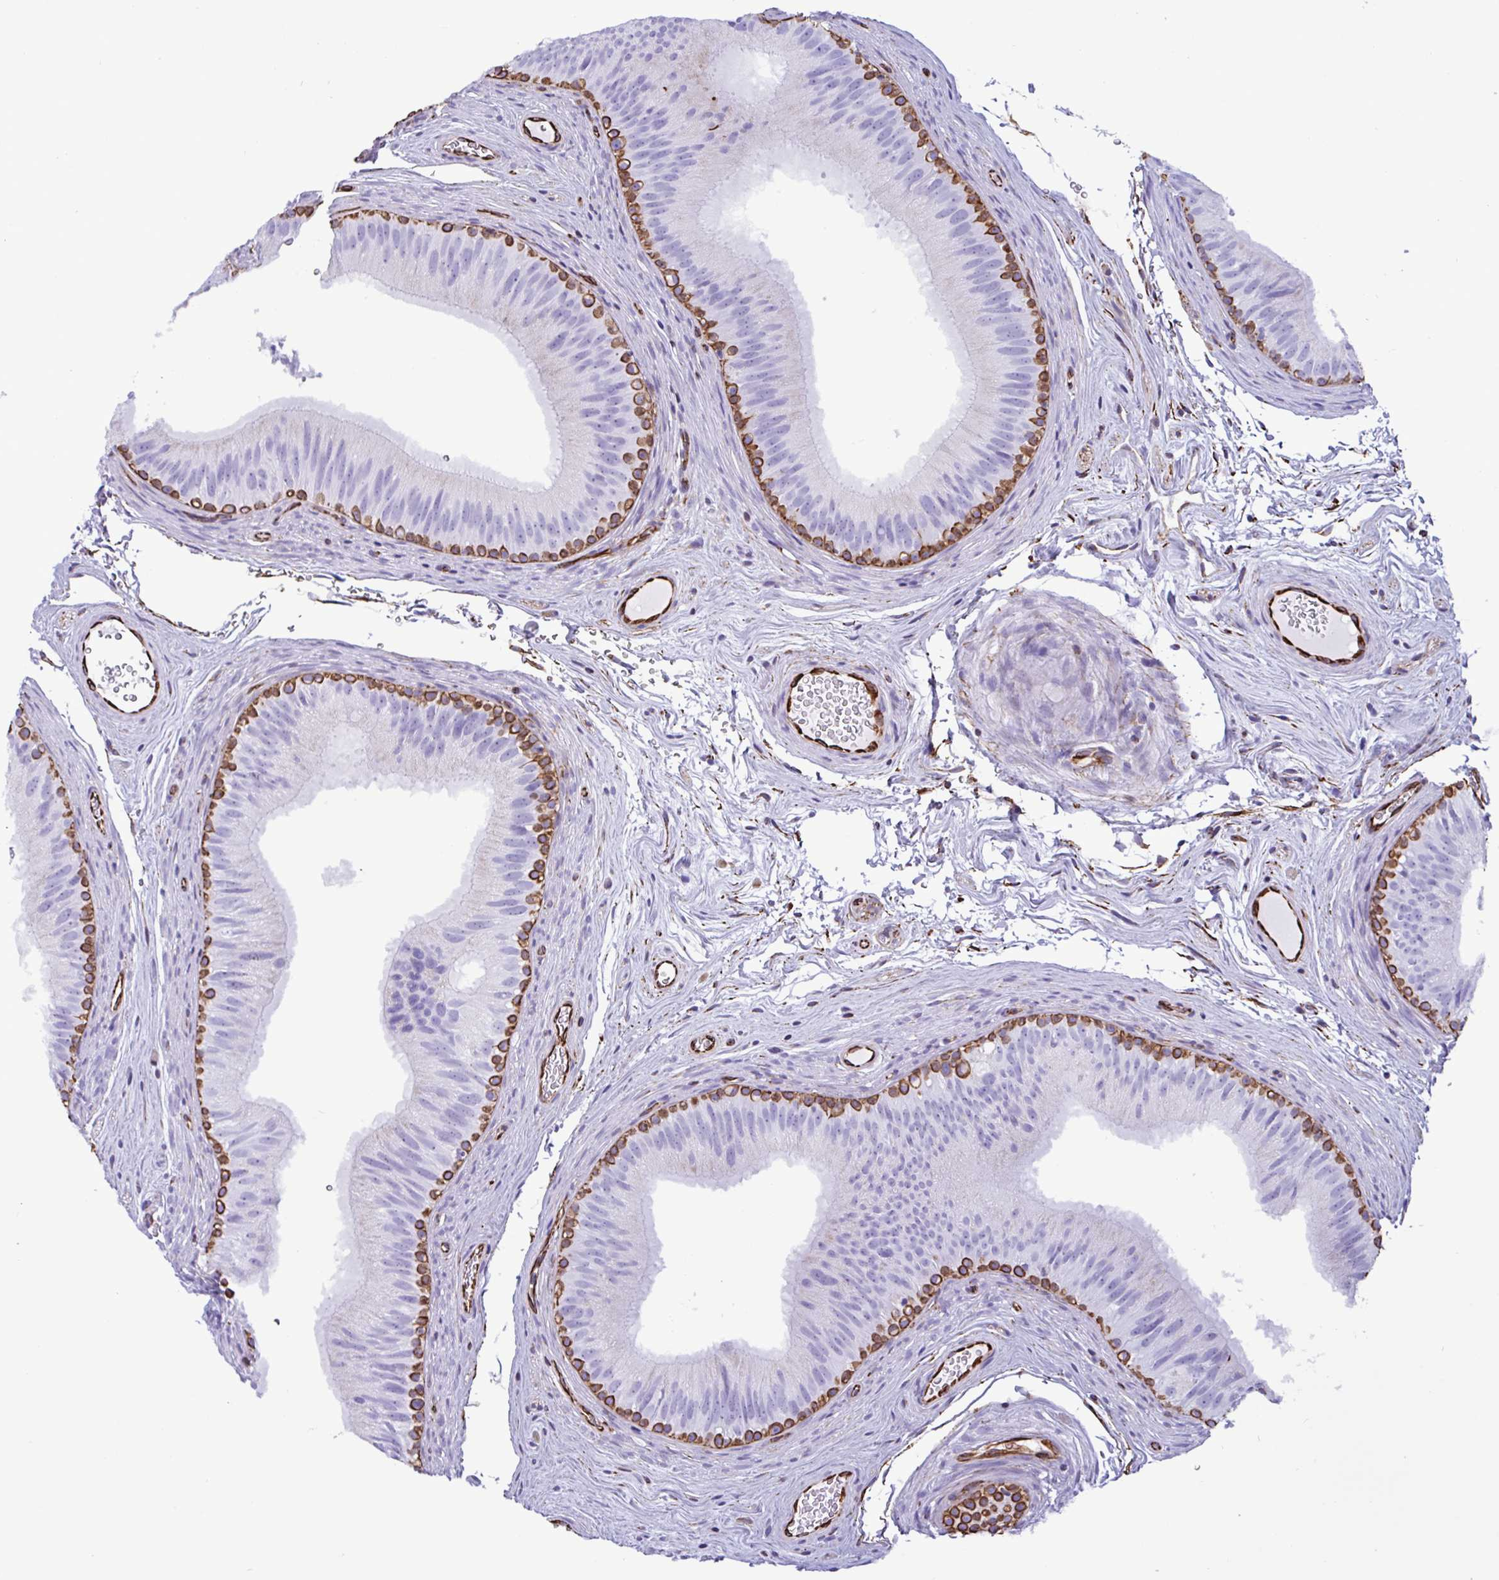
{"staining": {"intensity": "strong", "quantity": "<25%", "location": "cytoplasmic/membranous"}, "tissue": "epididymis", "cell_type": "Glandular cells", "image_type": "normal", "snomed": [{"axis": "morphology", "description": "Normal tissue, NOS"}, {"axis": "topography", "description": "Epididymis"}], "caption": "DAB immunohistochemical staining of benign epididymis exhibits strong cytoplasmic/membranous protein expression in about <25% of glandular cells.", "gene": "SMAD5", "patient": {"sex": "male", "age": 44}}